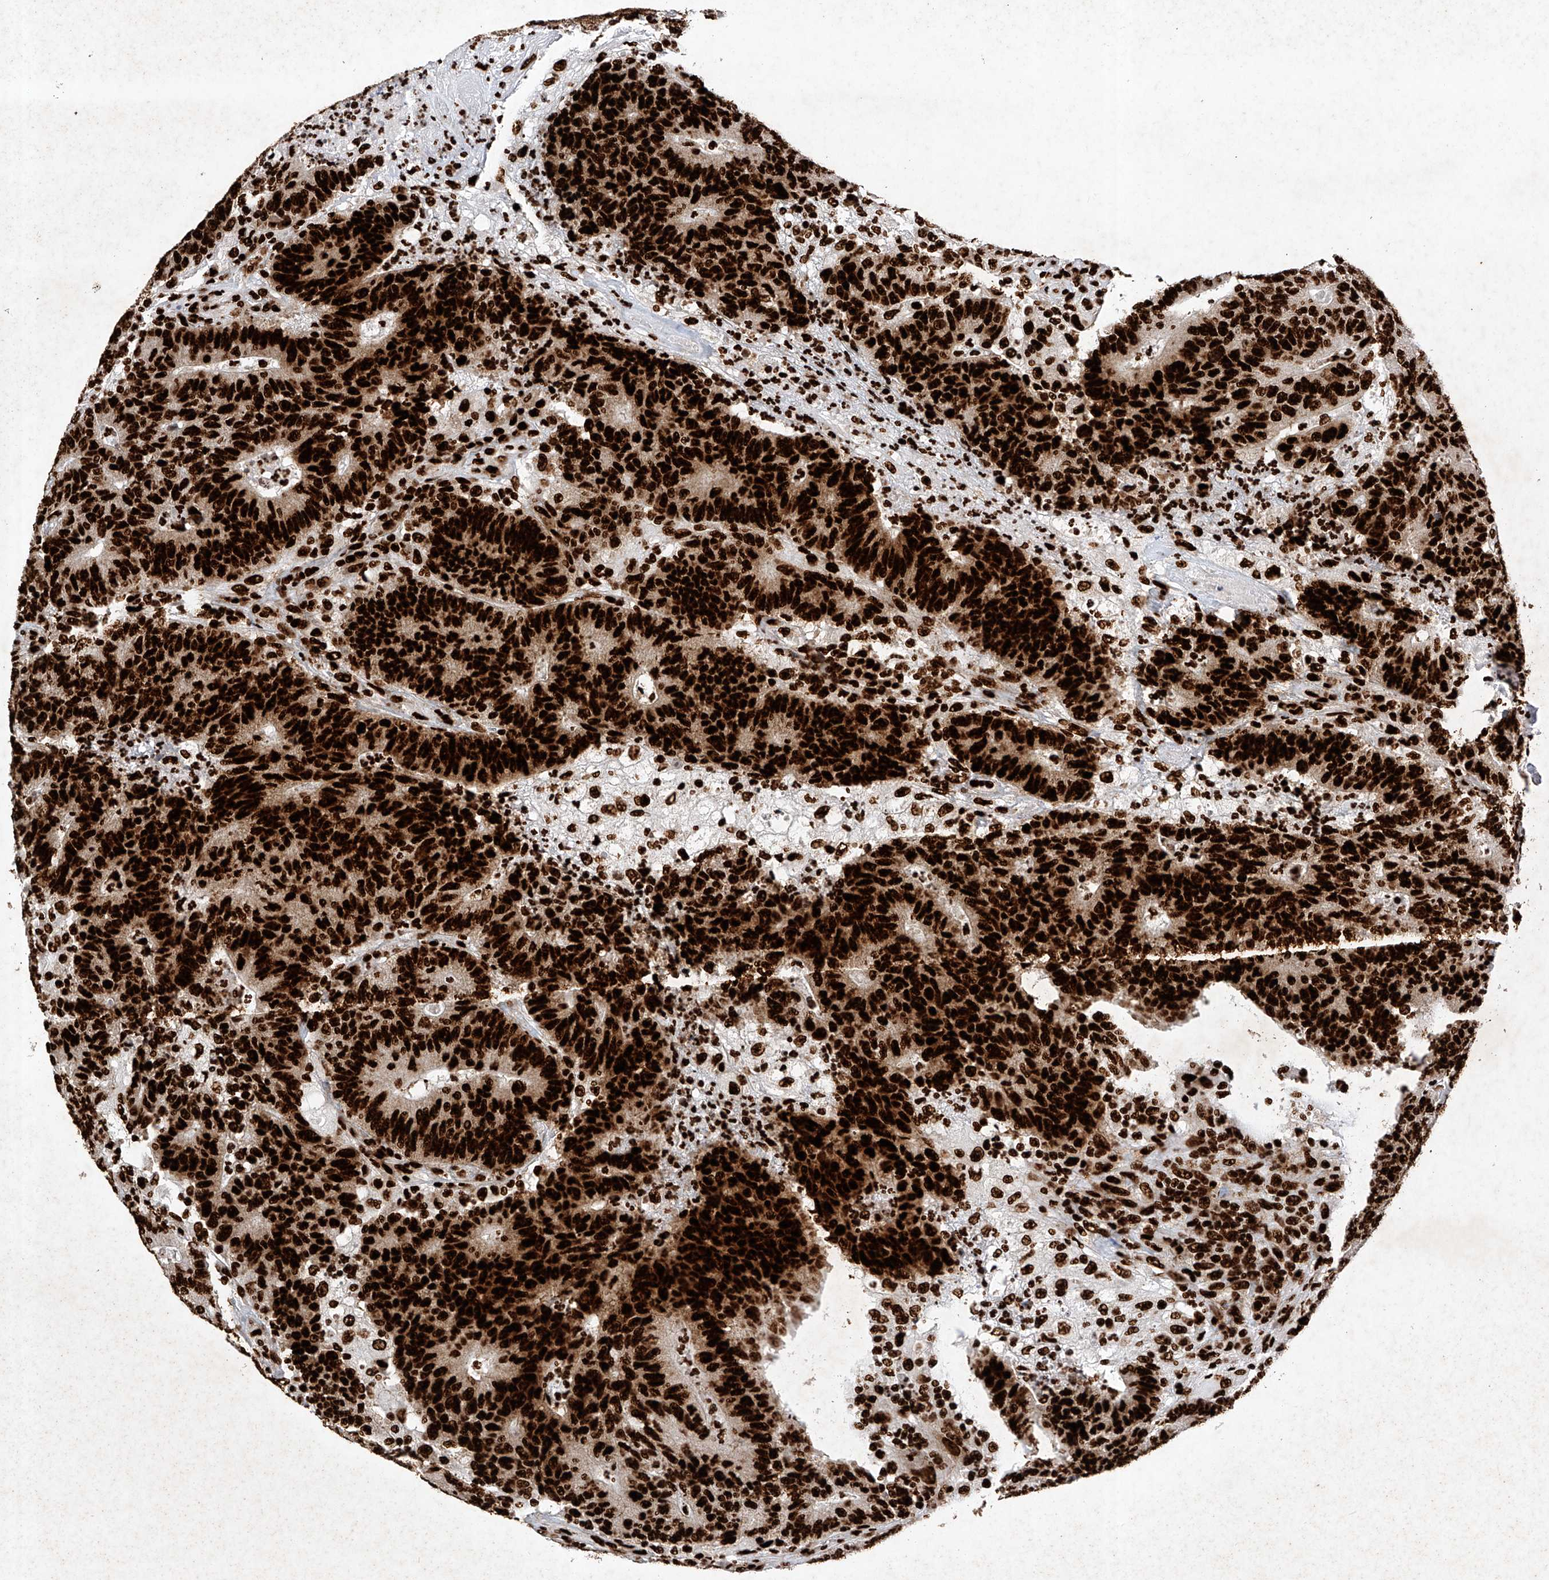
{"staining": {"intensity": "strong", "quantity": ">75%", "location": "nuclear"}, "tissue": "colorectal cancer", "cell_type": "Tumor cells", "image_type": "cancer", "snomed": [{"axis": "morphology", "description": "Normal tissue, NOS"}, {"axis": "morphology", "description": "Adenocarcinoma, NOS"}, {"axis": "topography", "description": "Colon"}], "caption": "High-power microscopy captured an IHC photomicrograph of adenocarcinoma (colorectal), revealing strong nuclear staining in about >75% of tumor cells. The staining is performed using DAB brown chromogen to label protein expression. The nuclei are counter-stained blue using hematoxylin.", "gene": "SRSF6", "patient": {"sex": "female", "age": 75}}